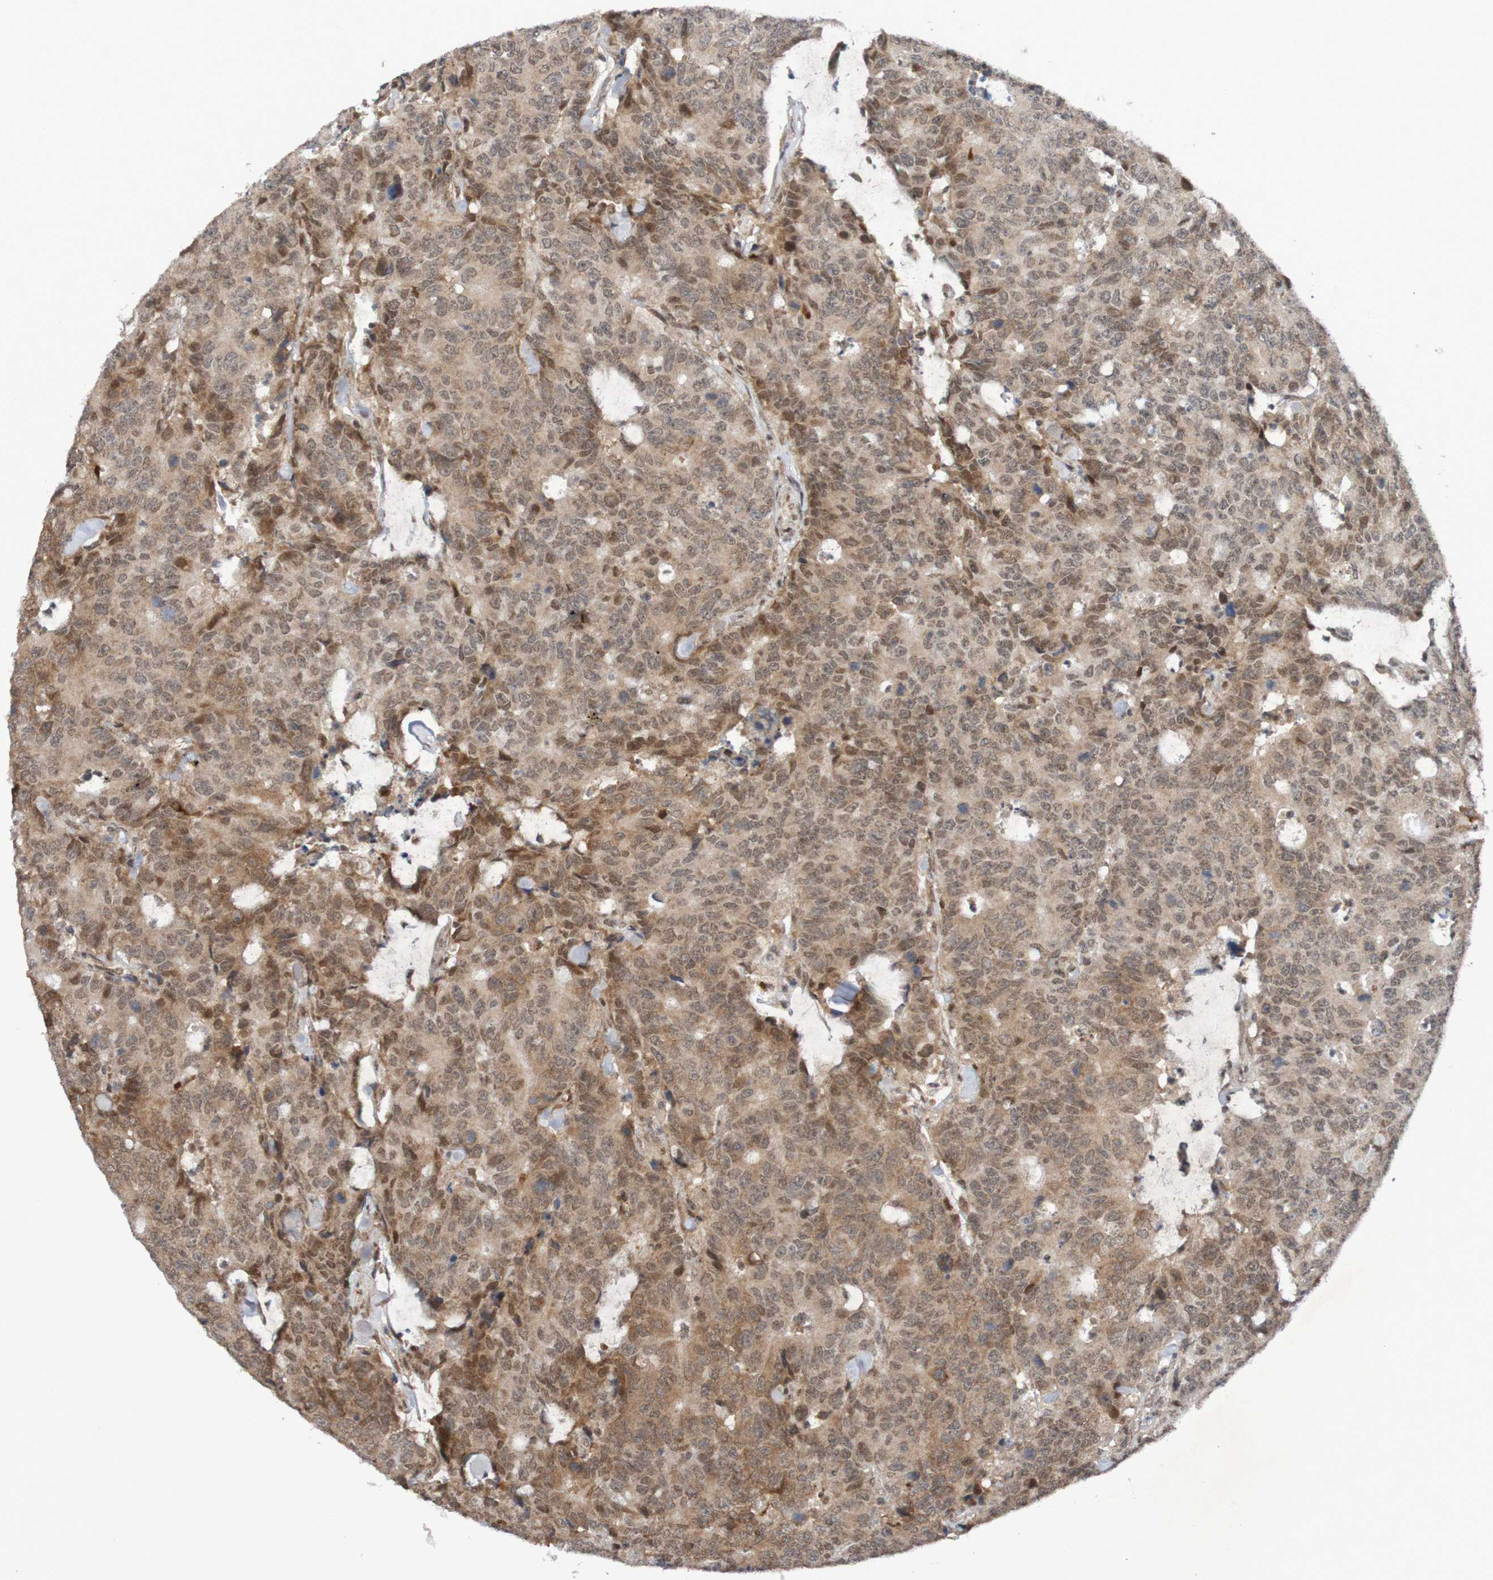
{"staining": {"intensity": "moderate", "quantity": ">75%", "location": "cytoplasmic/membranous,nuclear"}, "tissue": "colorectal cancer", "cell_type": "Tumor cells", "image_type": "cancer", "snomed": [{"axis": "morphology", "description": "Adenocarcinoma, NOS"}, {"axis": "topography", "description": "Colon"}], "caption": "Immunohistochemical staining of human colorectal adenocarcinoma displays moderate cytoplasmic/membranous and nuclear protein positivity in approximately >75% of tumor cells. (IHC, brightfield microscopy, high magnification).", "gene": "ITLN1", "patient": {"sex": "female", "age": 86}}